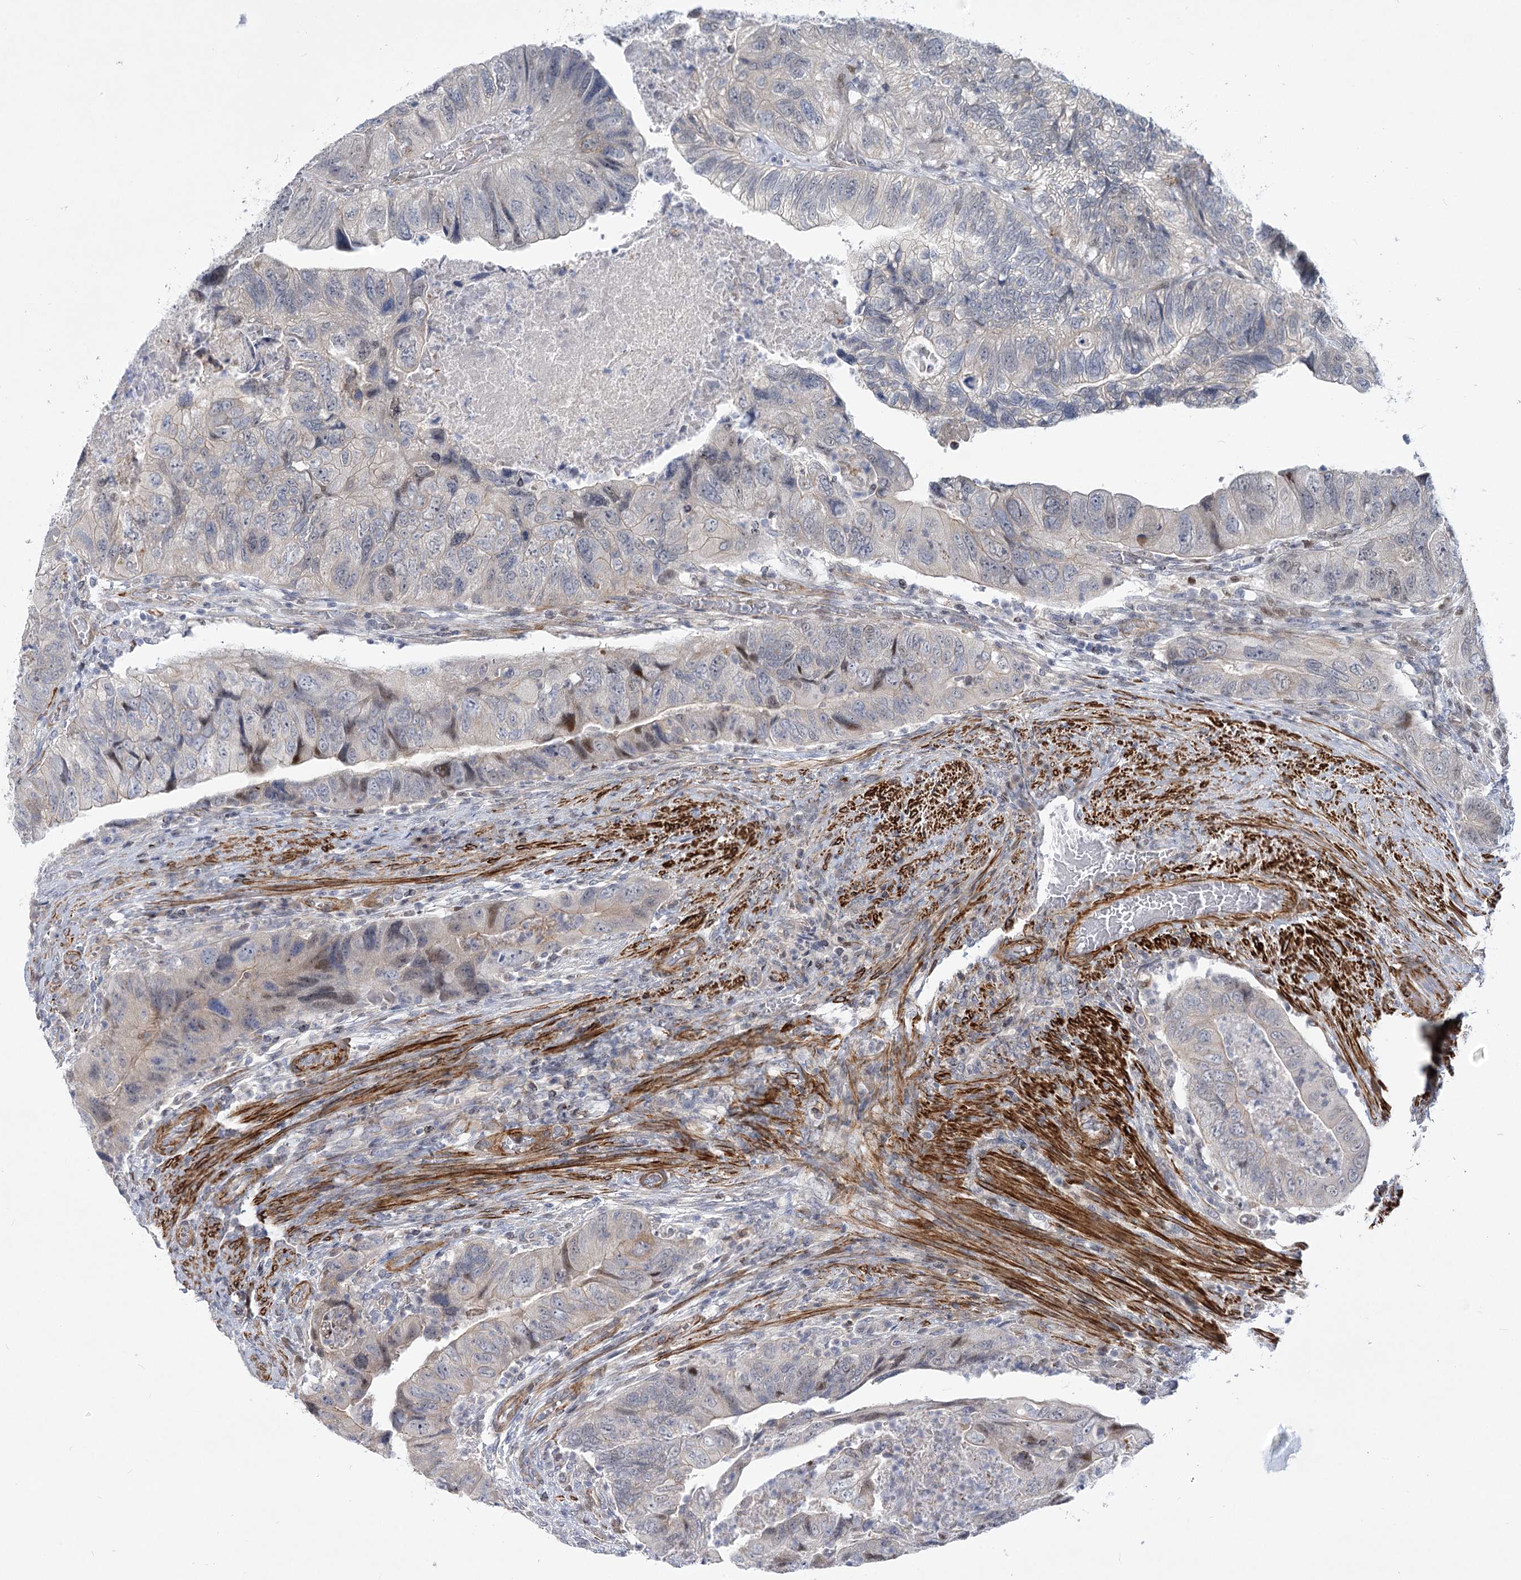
{"staining": {"intensity": "weak", "quantity": "<25%", "location": "nuclear"}, "tissue": "colorectal cancer", "cell_type": "Tumor cells", "image_type": "cancer", "snomed": [{"axis": "morphology", "description": "Adenocarcinoma, NOS"}, {"axis": "topography", "description": "Rectum"}], "caption": "Immunohistochemical staining of colorectal cancer demonstrates no significant staining in tumor cells. (DAB (3,3'-diaminobenzidine) immunohistochemistry visualized using brightfield microscopy, high magnification).", "gene": "ARSI", "patient": {"sex": "male", "age": 63}}